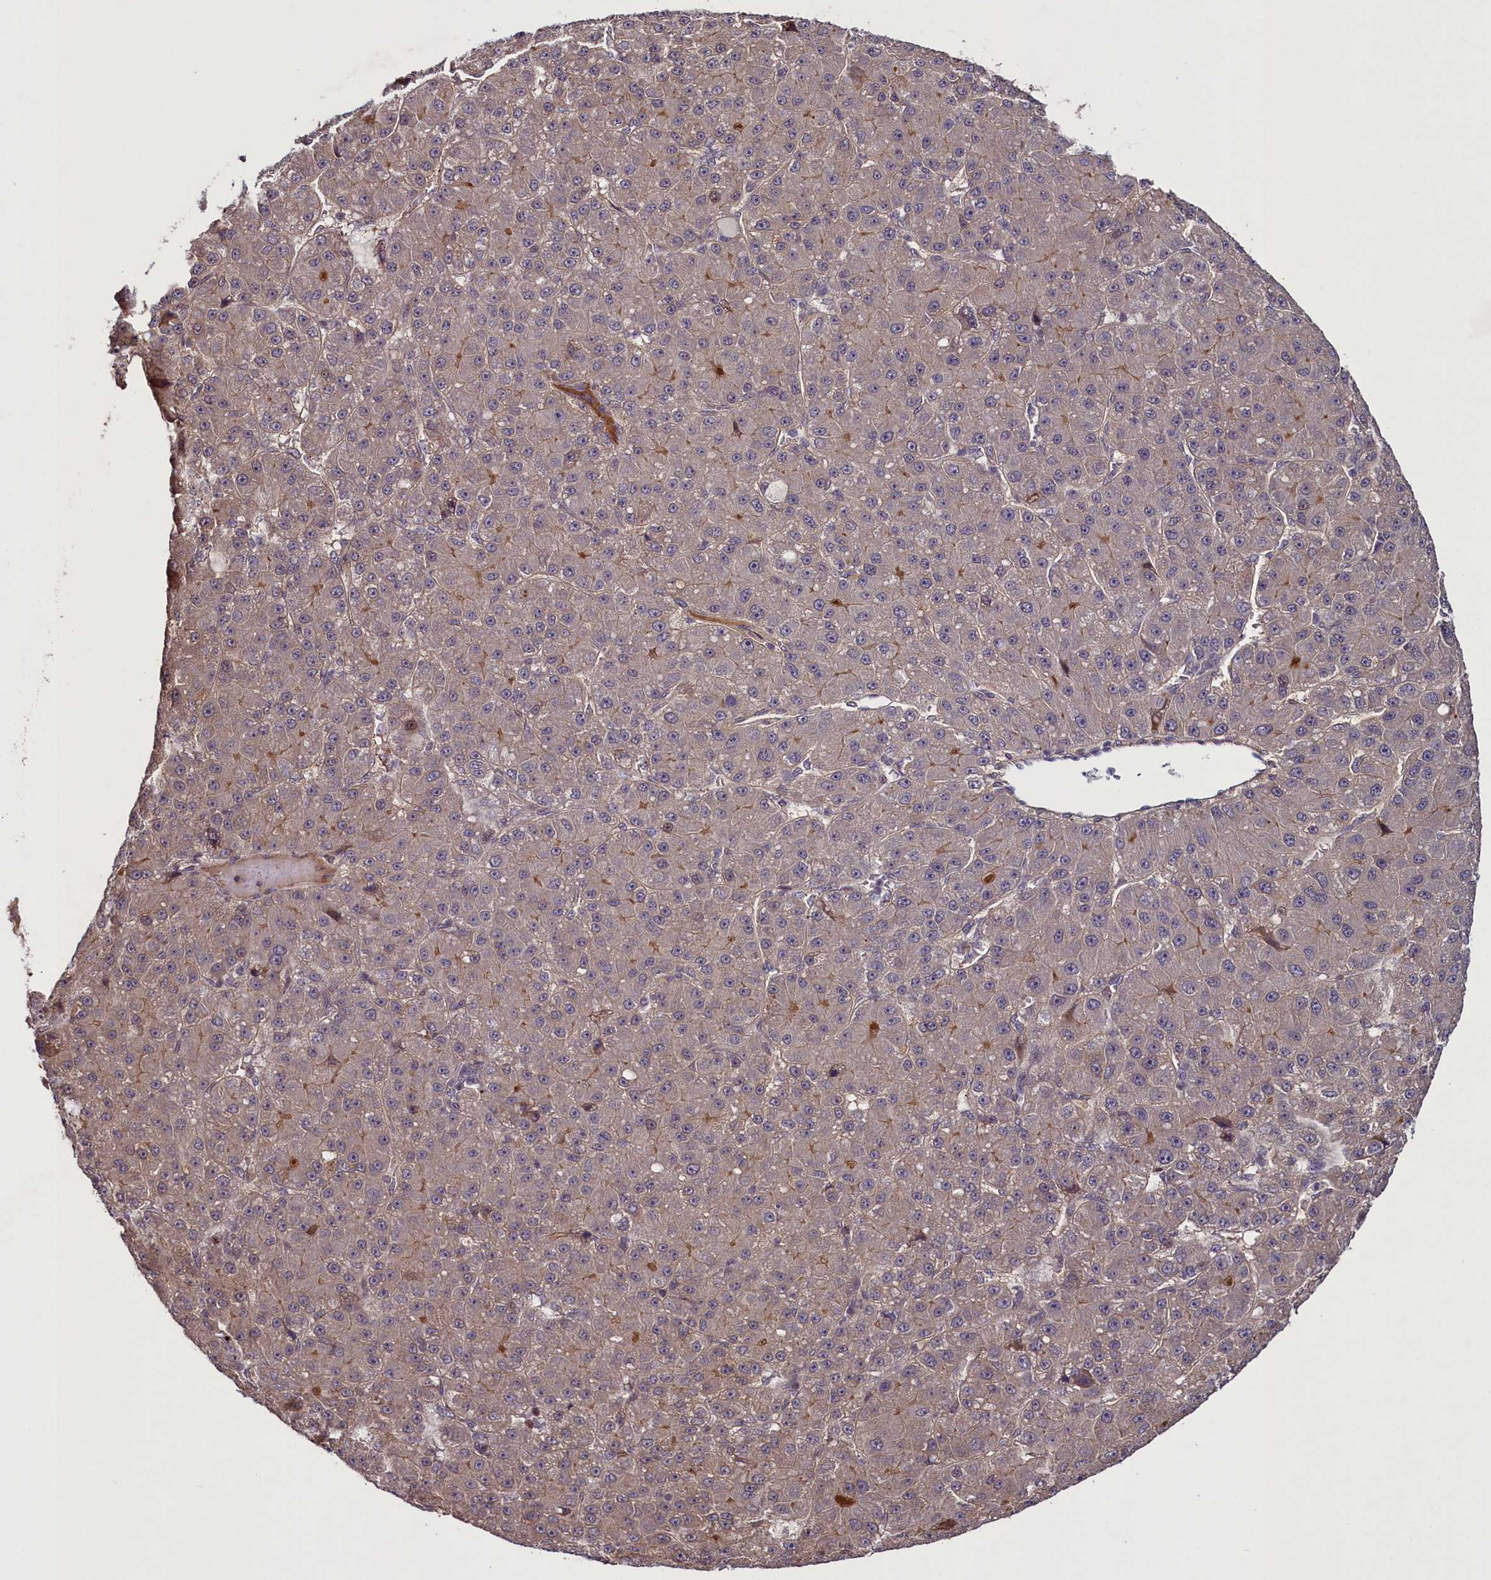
{"staining": {"intensity": "moderate", "quantity": "<25%", "location": "cytoplasmic/membranous"}, "tissue": "liver cancer", "cell_type": "Tumor cells", "image_type": "cancer", "snomed": [{"axis": "morphology", "description": "Carcinoma, Hepatocellular, NOS"}, {"axis": "topography", "description": "Liver"}], "caption": "An IHC histopathology image of neoplastic tissue is shown. Protein staining in brown shows moderate cytoplasmic/membranous positivity in liver hepatocellular carcinoma within tumor cells.", "gene": "MAN2C1", "patient": {"sex": "male", "age": 67}}